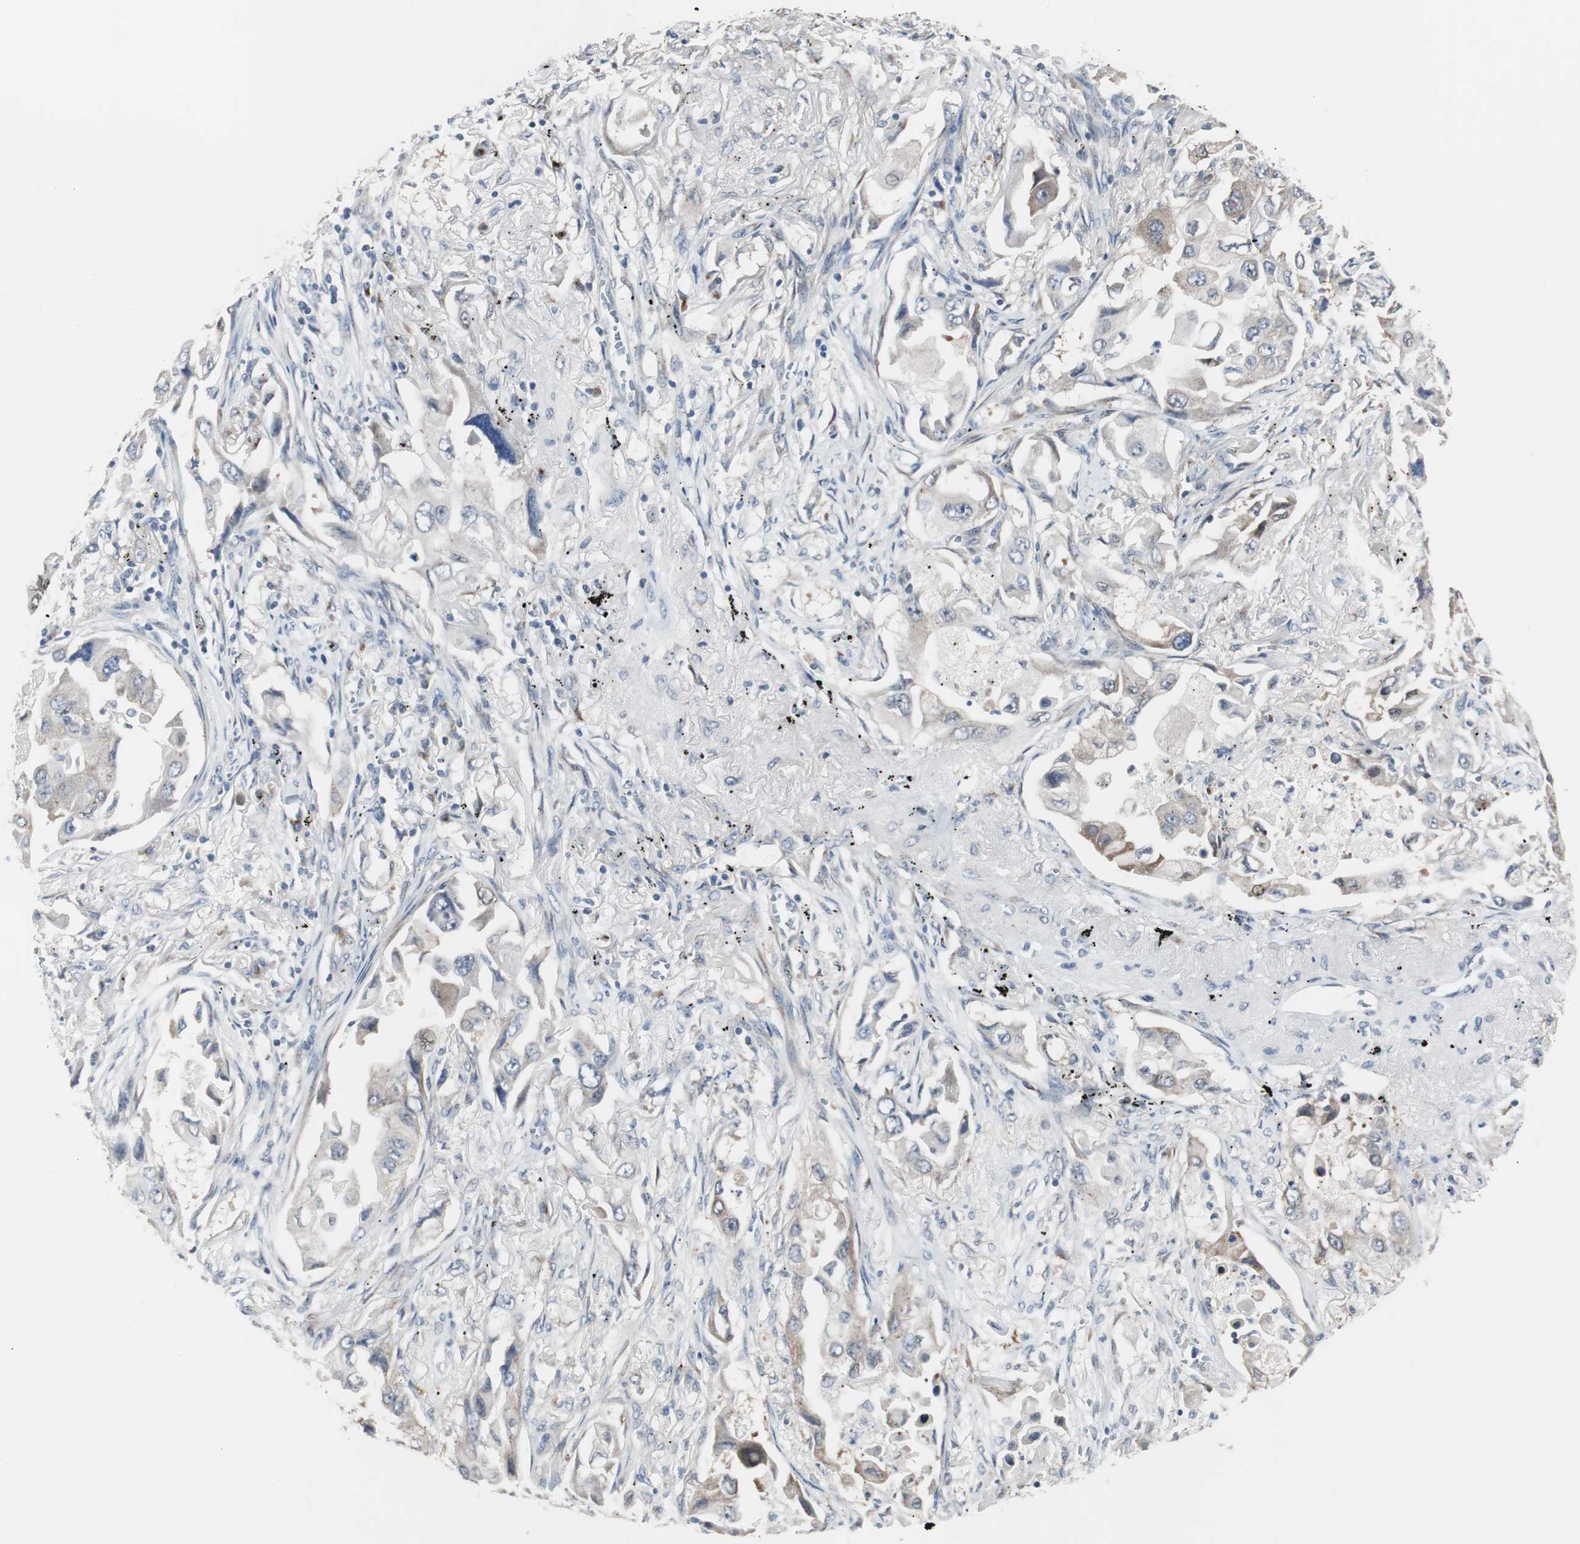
{"staining": {"intensity": "weak", "quantity": "25%-75%", "location": "cytoplasmic/membranous"}, "tissue": "lung cancer", "cell_type": "Tumor cells", "image_type": "cancer", "snomed": [{"axis": "morphology", "description": "Adenocarcinoma, NOS"}, {"axis": "topography", "description": "Lung"}], "caption": "Protein analysis of lung cancer tissue shows weak cytoplasmic/membranous expression in about 25%-75% of tumor cells.", "gene": "SOX30", "patient": {"sex": "female", "age": 65}}